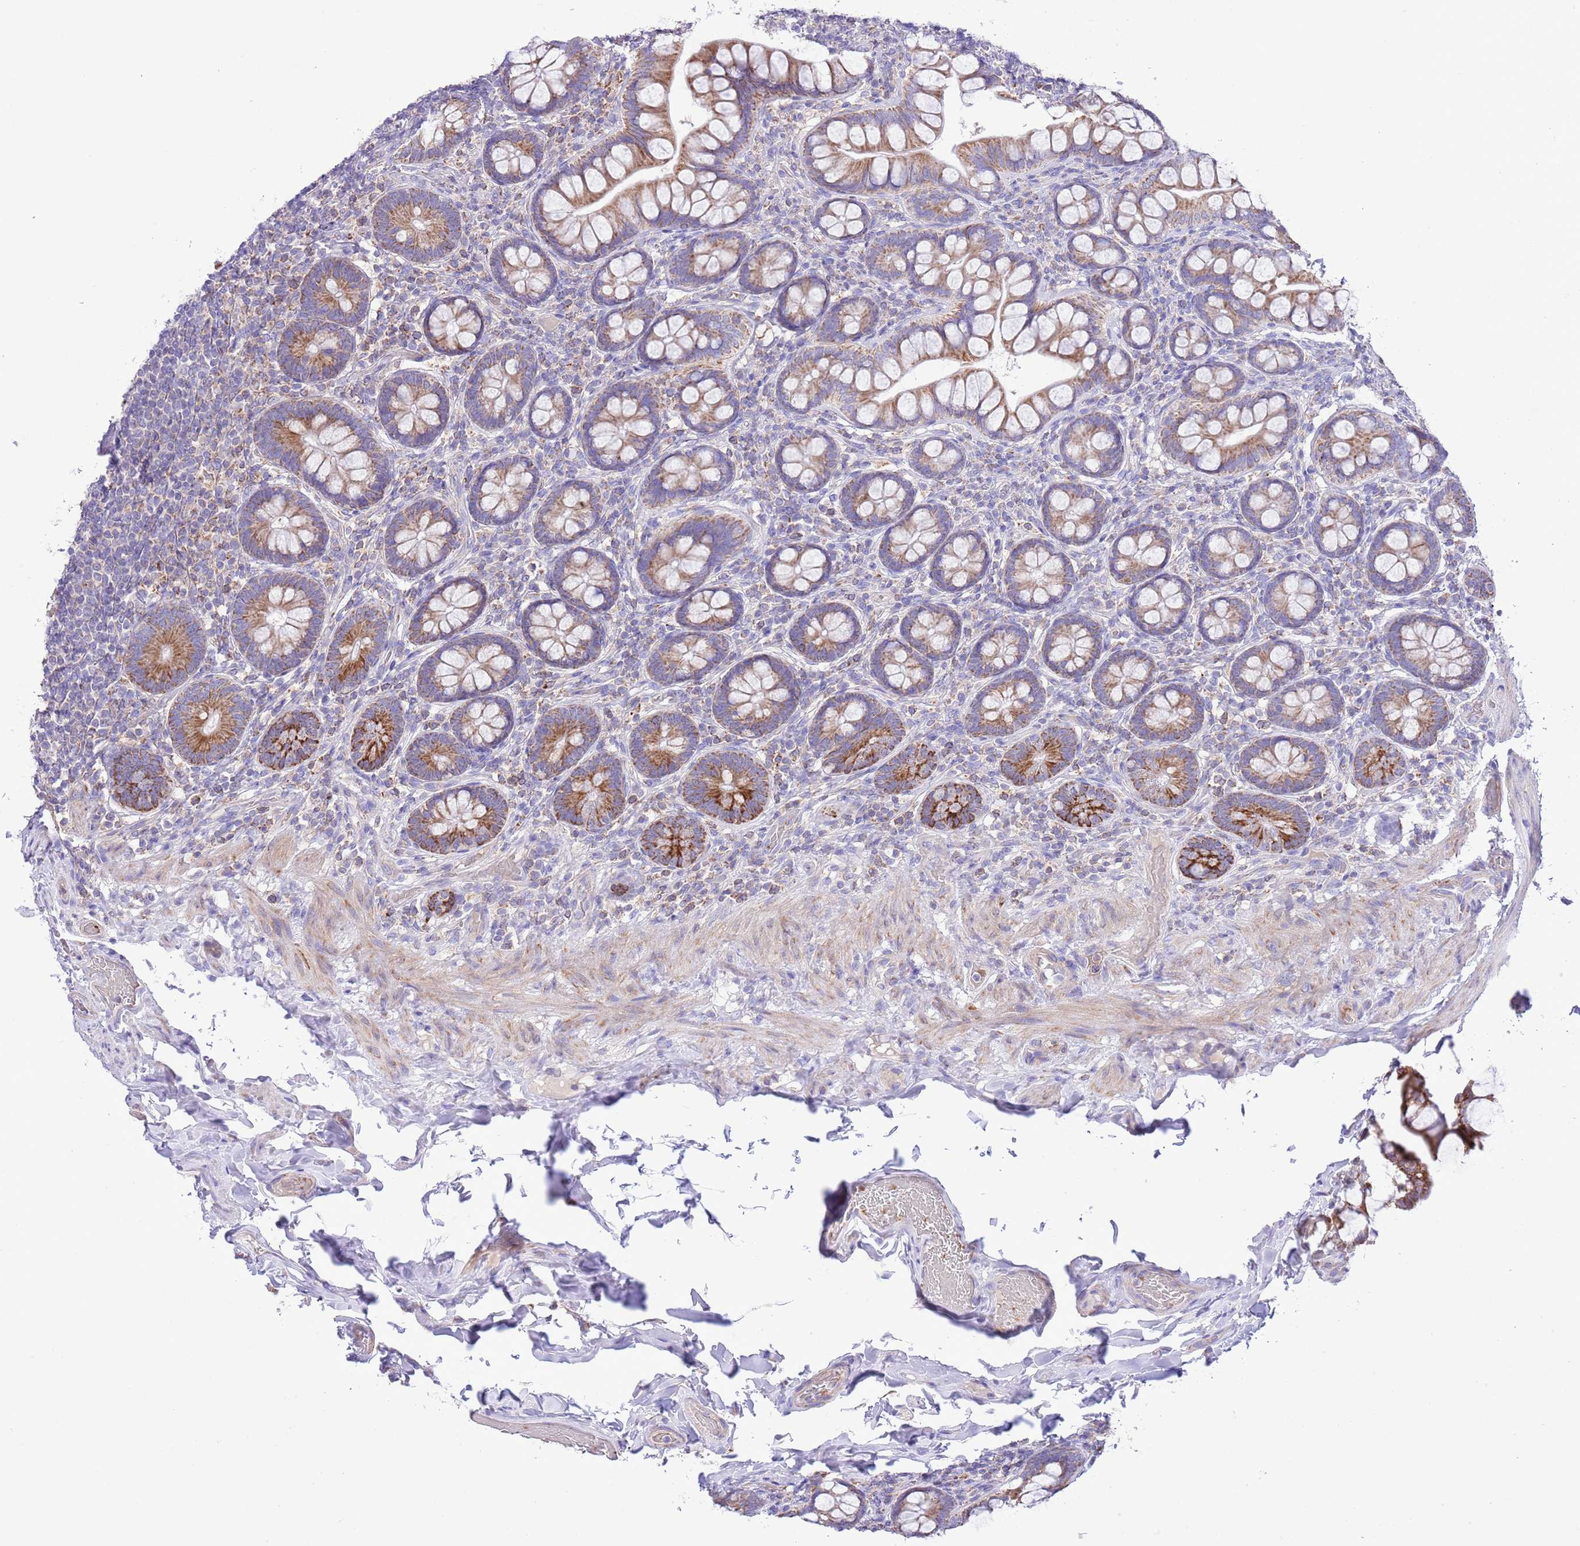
{"staining": {"intensity": "strong", "quantity": "25%-75%", "location": "cytoplasmic/membranous"}, "tissue": "small intestine", "cell_type": "Glandular cells", "image_type": "normal", "snomed": [{"axis": "morphology", "description": "Normal tissue, NOS"}, {"axis": "topography", "description": "Small intestine"}], "caption": "A brown stain highlights strong cytoplasmic/membranous expression of a protein in glandular cells of normal small intestine. The protein is stained brown, and the nuclei are stained in blue (DAB IHC with brightfield microscopy, high magnification).", "gene": "SS18L2", "patient": {"sex": "male", "age": 70}}